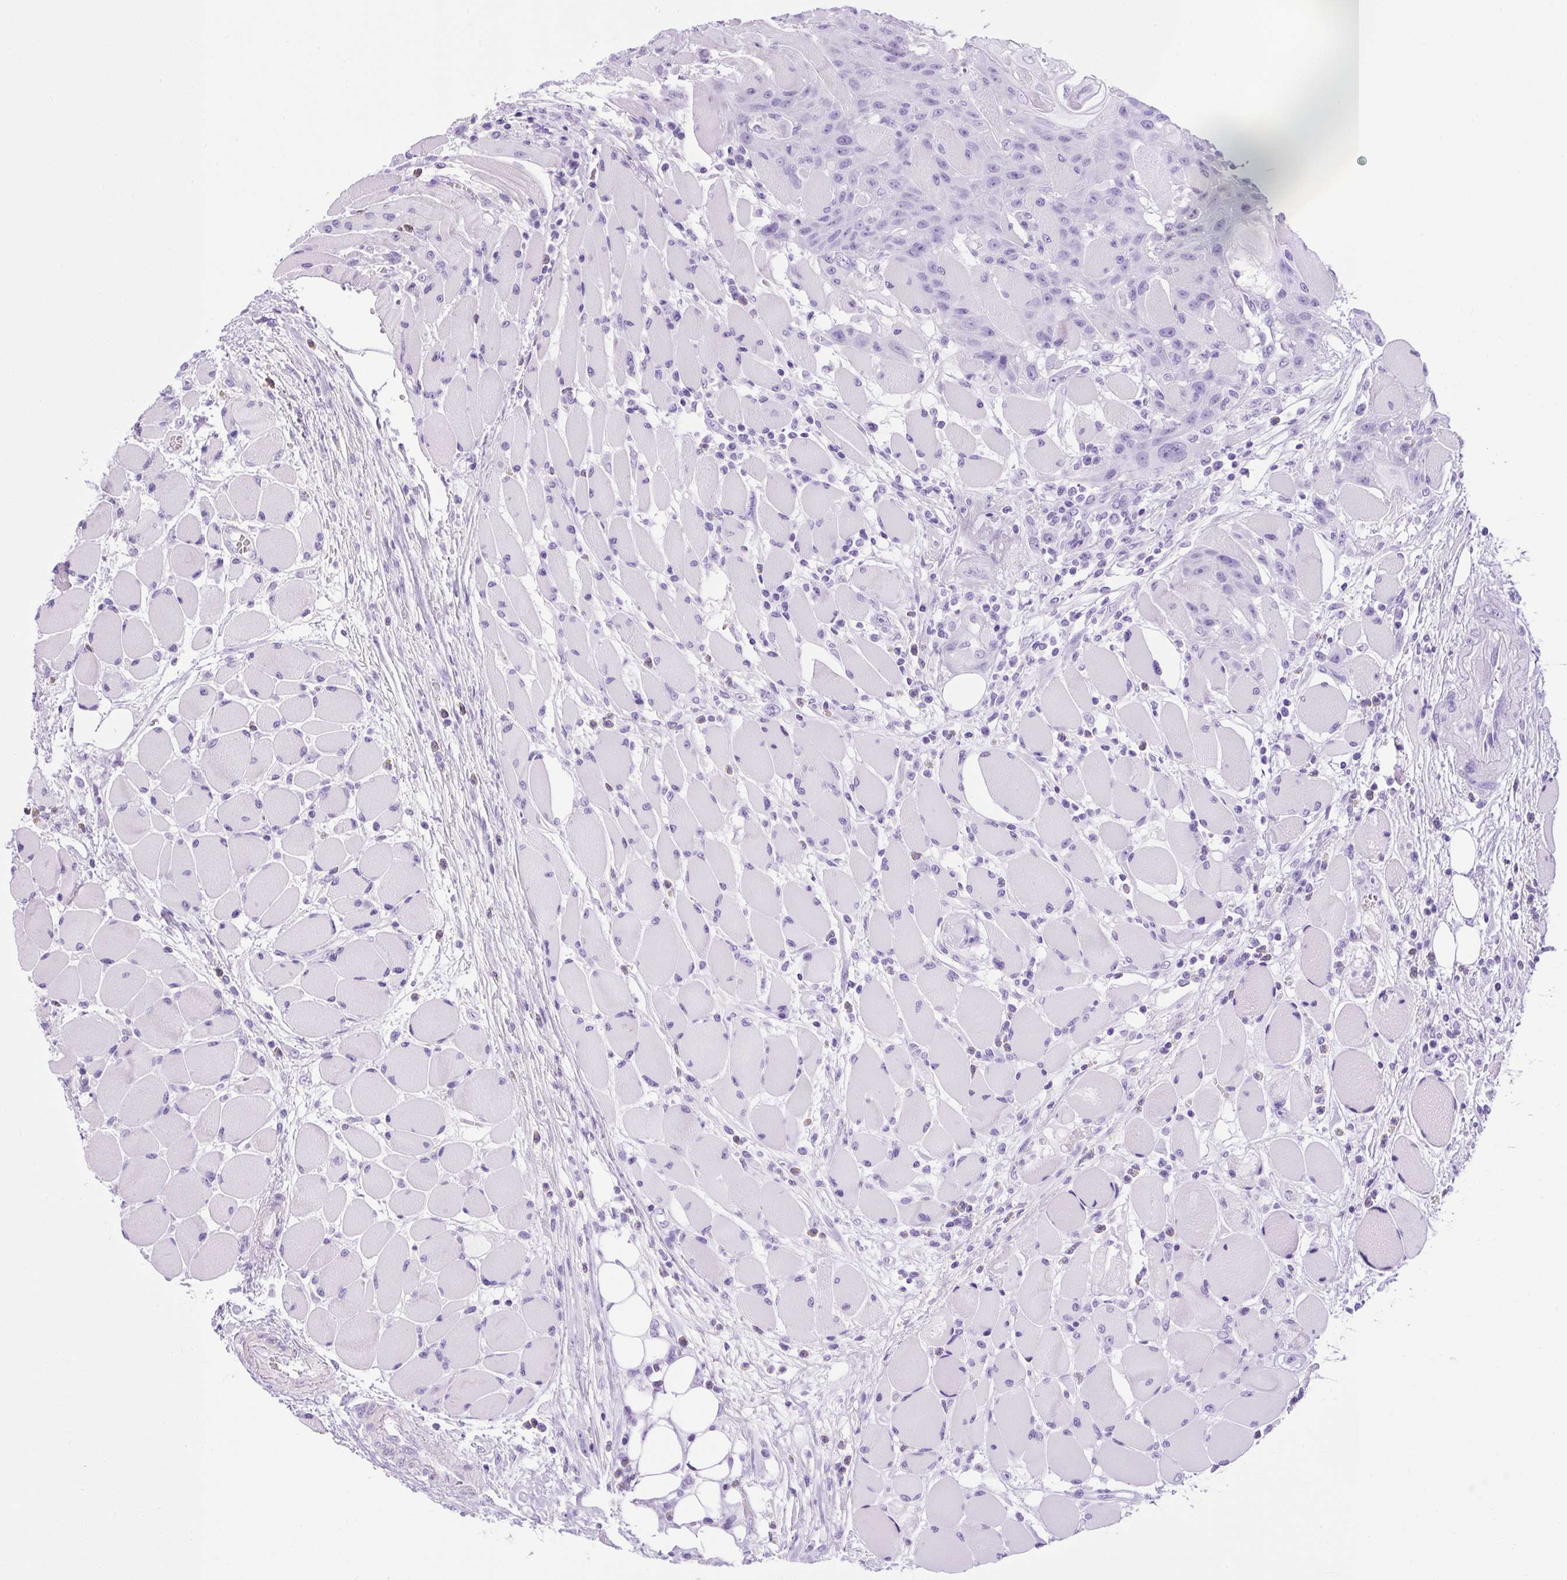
{"staining": {"intensity": "negative", "quantity": "none", "location": "none"}, "tissue": "head and neck cancer", "cell_type": "Tumor cells", "image_type": "cancer", "snomed": [{"axis": "morphology", "description": "Squamous cell carcinoma, NOS"}, {"axis": "topography", "description": "Head-Neck"}], "caption": "Tumor cells show no significant expression in head and neck cancer.", "gene": "VWA7", "patient": {"sex": "female", "age": 43}}